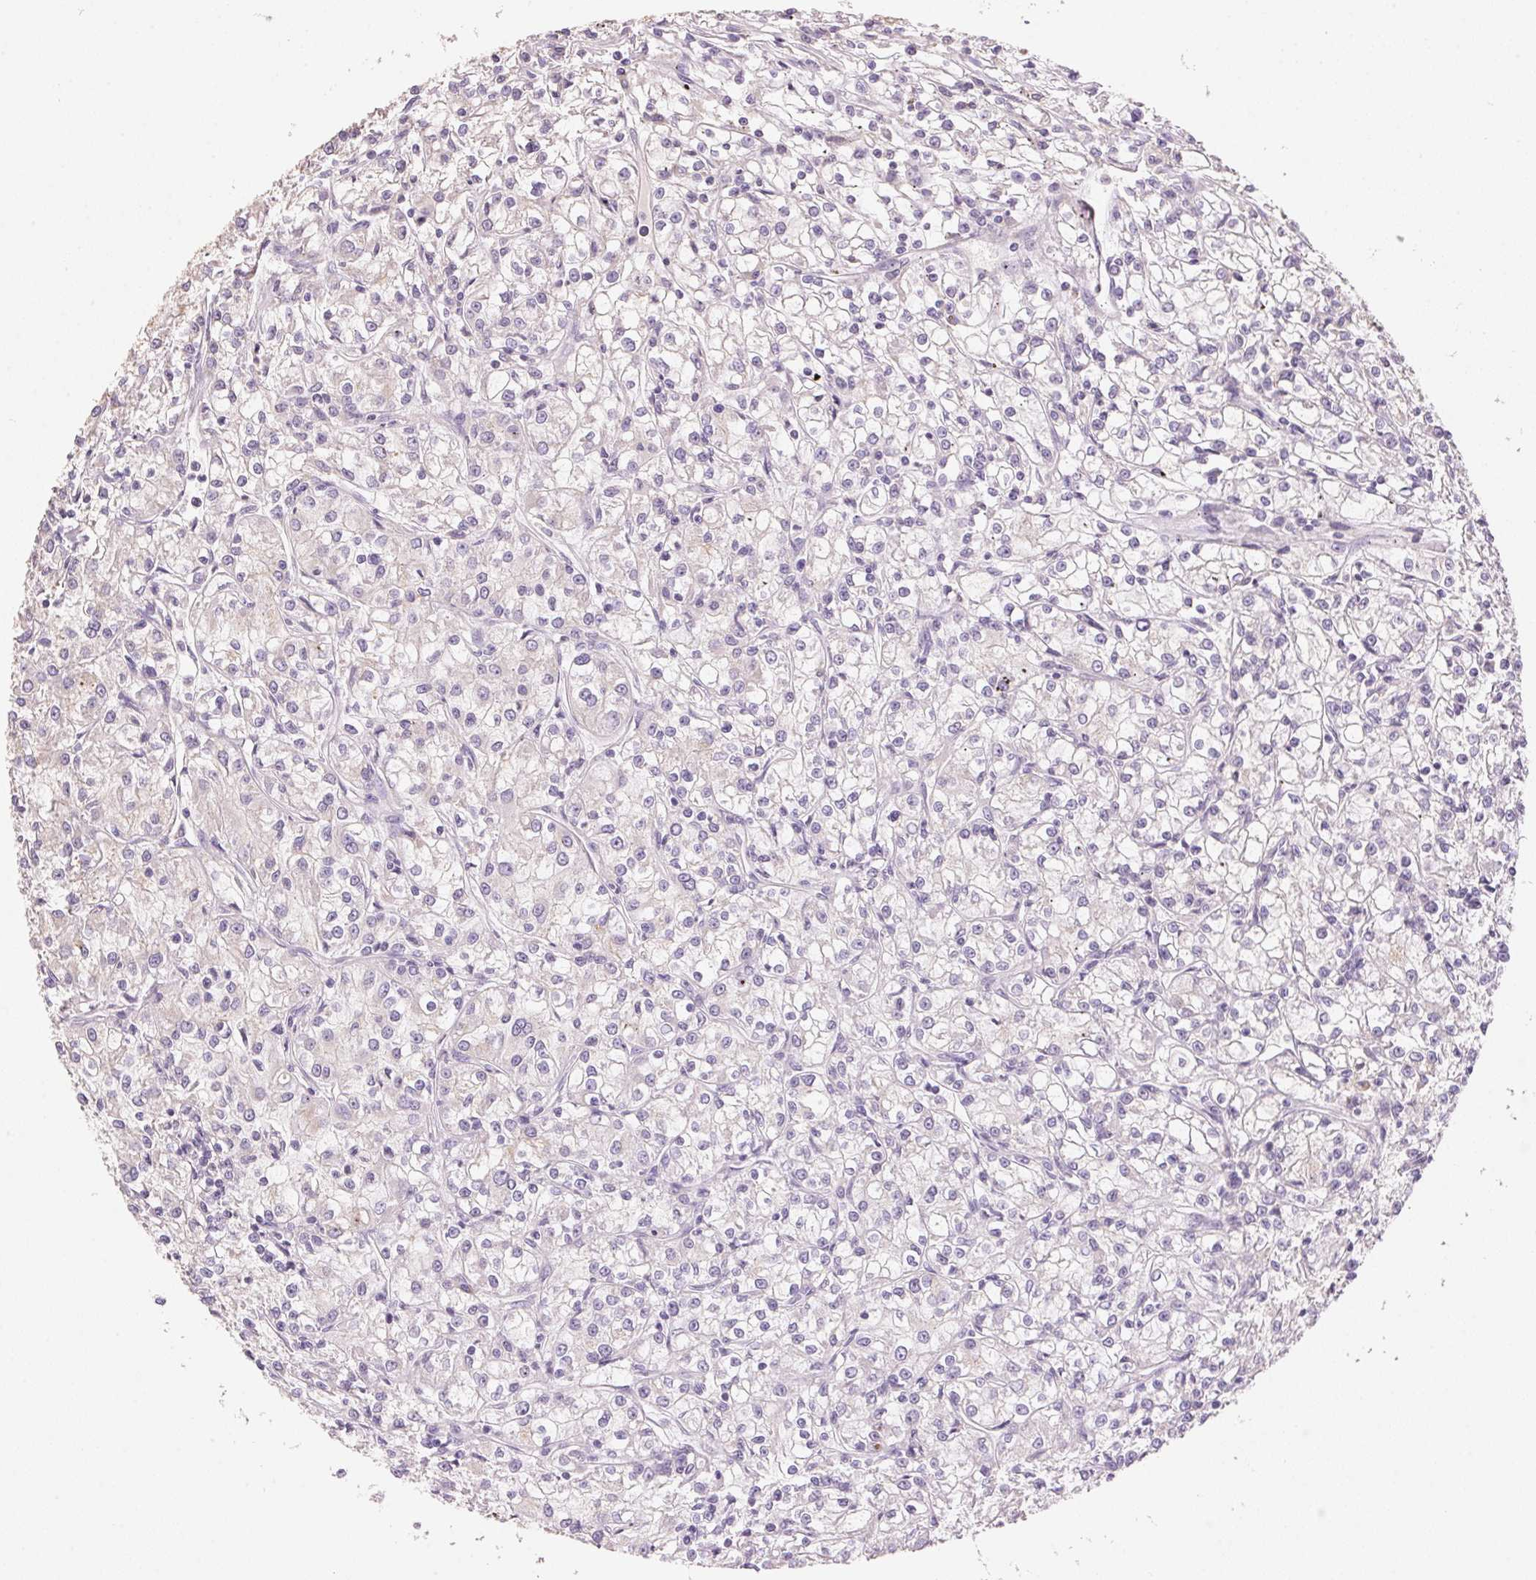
{"staining": {"intensity": "negative", "quantity": "none", "location": "none"}, "tissue": "renal cancer", "cell_type": "Tumor cells", "image_type": "cancer", "snomed": [{"axis": "morphology", "description": "Adenocarcinoma, NOS"}, {"axis": "topography", "description": "Kidney"}], "caption": "The IHC micrograph has no significant positivity in tumor cells of adenocarcinoma (renal) tissue. (DAB immunohistochemistry (IHC), high magnification).", "gene": "LYZL6", "patient": {"sex": "female", "age": 59}}